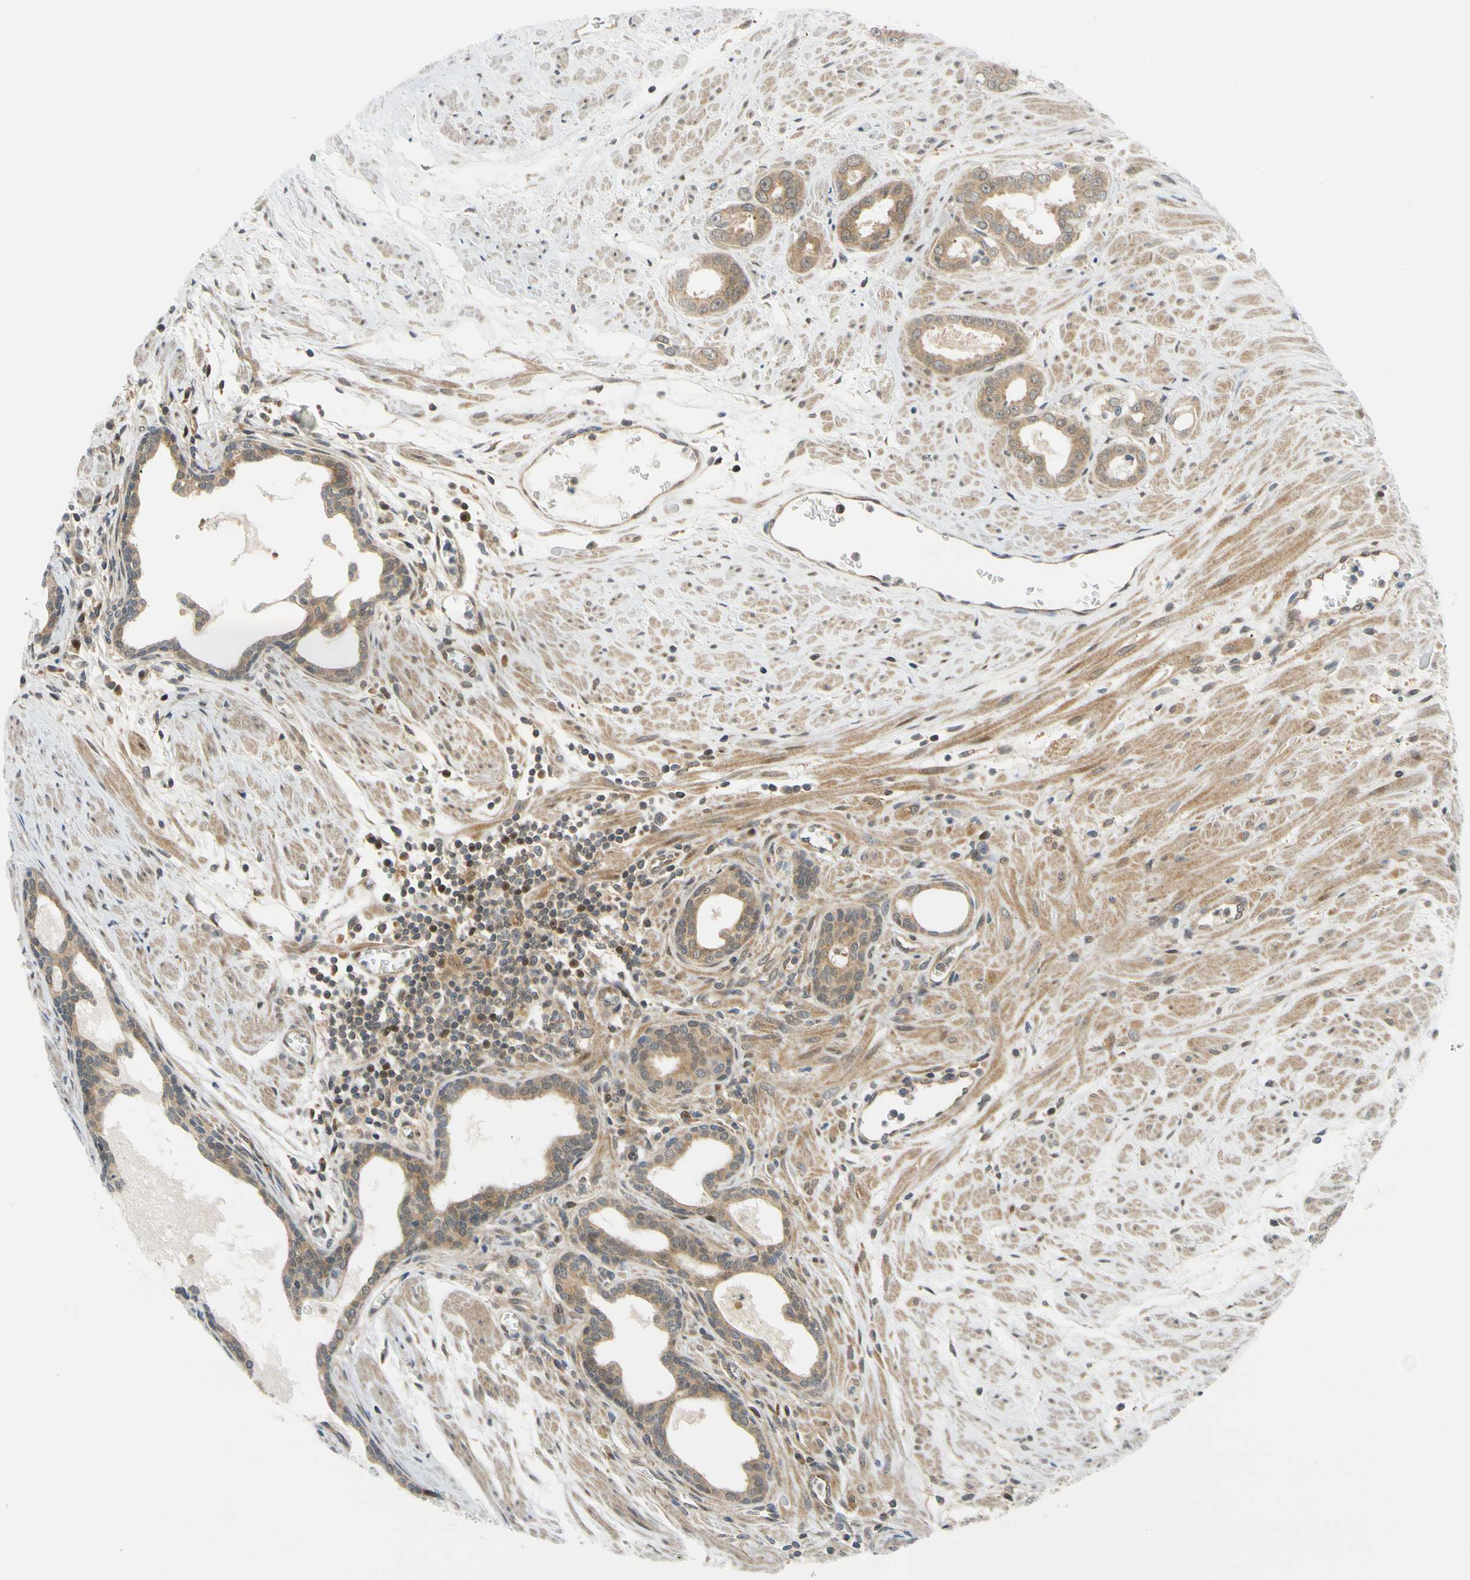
{"staining": {"intensity": "moderate", "quantity": ">75%", "location": "cytoplasmic/membranous,nuclear"}, "tissue": "prostate cancer", "cell_type": "Tumor cells", "image_type": "cancer", "snomed": [{"axis": "morphology", "description": "Adenocarcinoma, Low grade"}, {"axis": "topography", "description": "Prostate"}], "caption": "Immunohistochemical staining of human low-grade adenocarcinoma (prostate) displays medium levels of moderate cytoplasmic/membranous and nuclear expression in about >75% of tumor cells.", "gene": "MAPK9", "patient": {"sex": "male", "age": 57}}